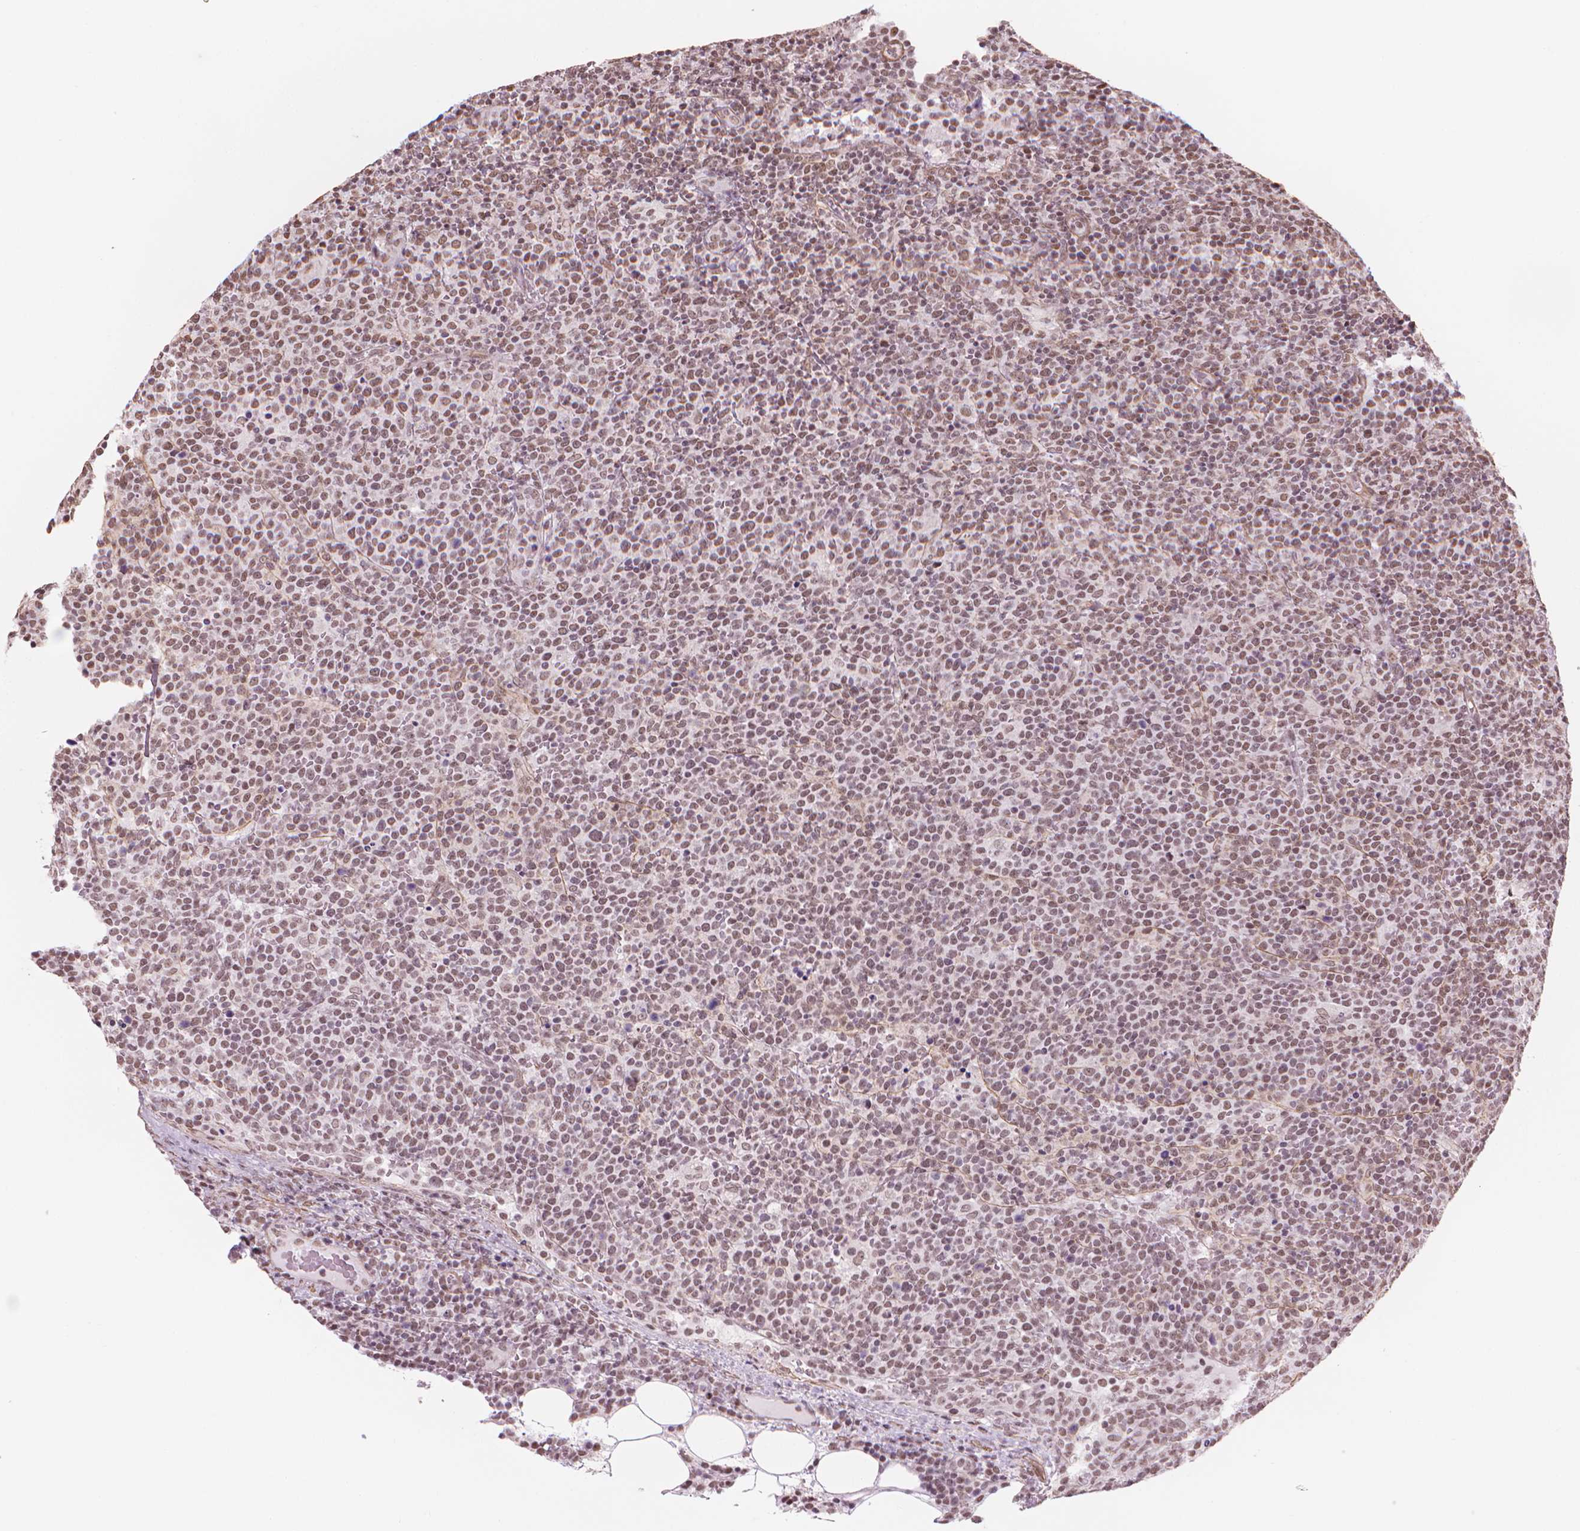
{"staining": {"intensity": "moderate", "quantity": "25%-75%", "location": "nuclear"}, "tissue": "lymphoma", "cell_type": "Tumor cells", "image_type": "cancer", "snomed": [{"axis": "morphology", "description": "Malignant lymphoma, non-Hodgkin's type, High grade"}, {"axis": "topography", "description": "Lymph node"}], "caption": "About 25%-75% of tumor cells in high-grade malignant lymphoma, non-Hodgkin's type show moderate nuclear protein expression as visualized by brown immunohistochemical staining.", "gene": "HOXD4", "patient": {"sex": "male", "age": 61}}